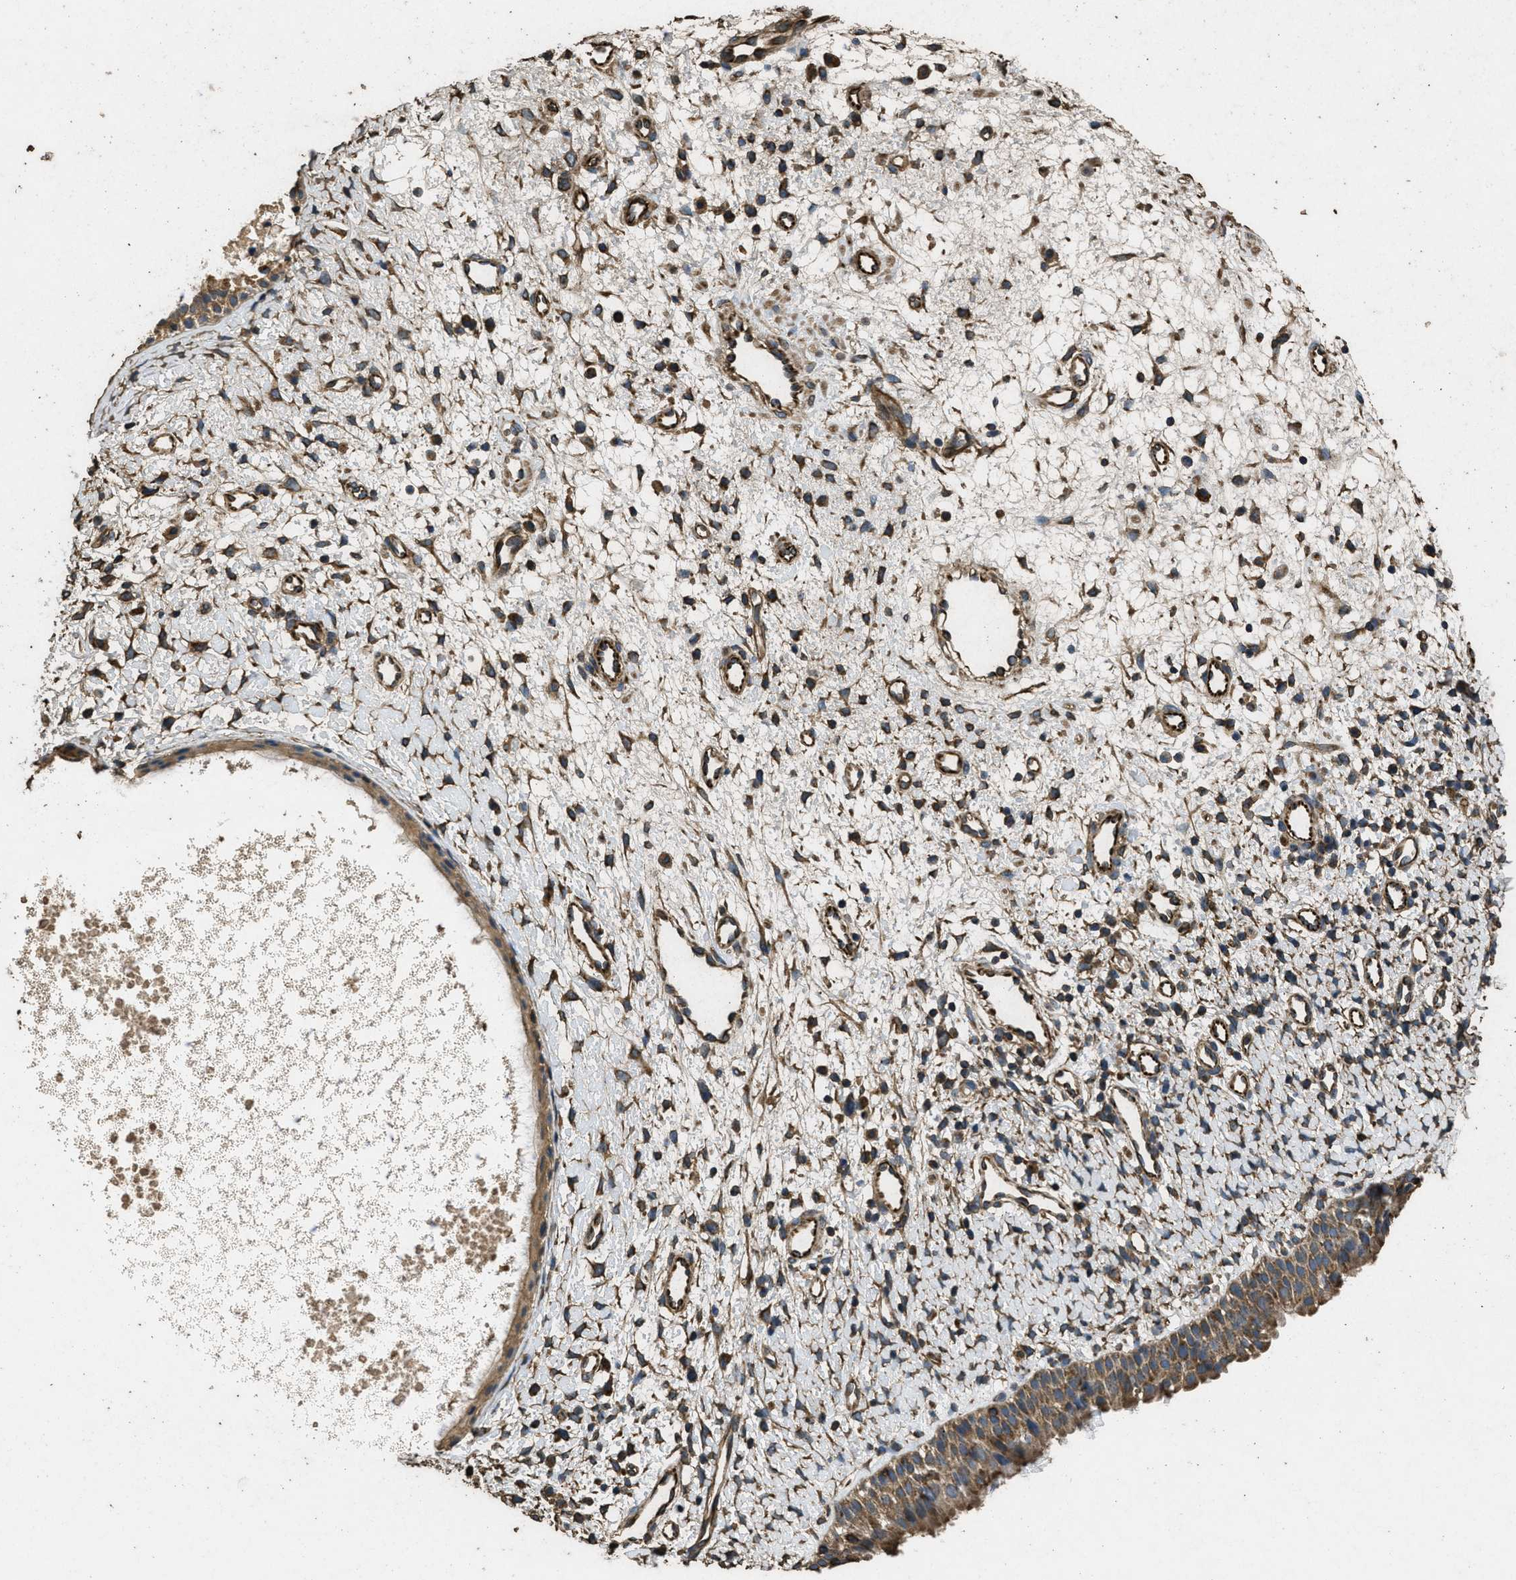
{"staining": {"intensity": "moderate", "quantity": ">75%", "location": "cytoplasmic/membranous"}, "tissue": "nasopharynx", "cell_type": "Respiratory epithelial cells", "image_type": "normal", "snomed": [{"axis": "morphology", "description": "Normal tissue, NOS"}, {"axis": "topography", "description": "Nasopharynx"}], "caption": "Protein expression analysis of normal nasopharynx displays moderate cytoplasmic/membranous staining in about >75% of respiratory epithelial cells.", "gene": "CYRIA", "patient": {"sex": "male", "age": 22}}